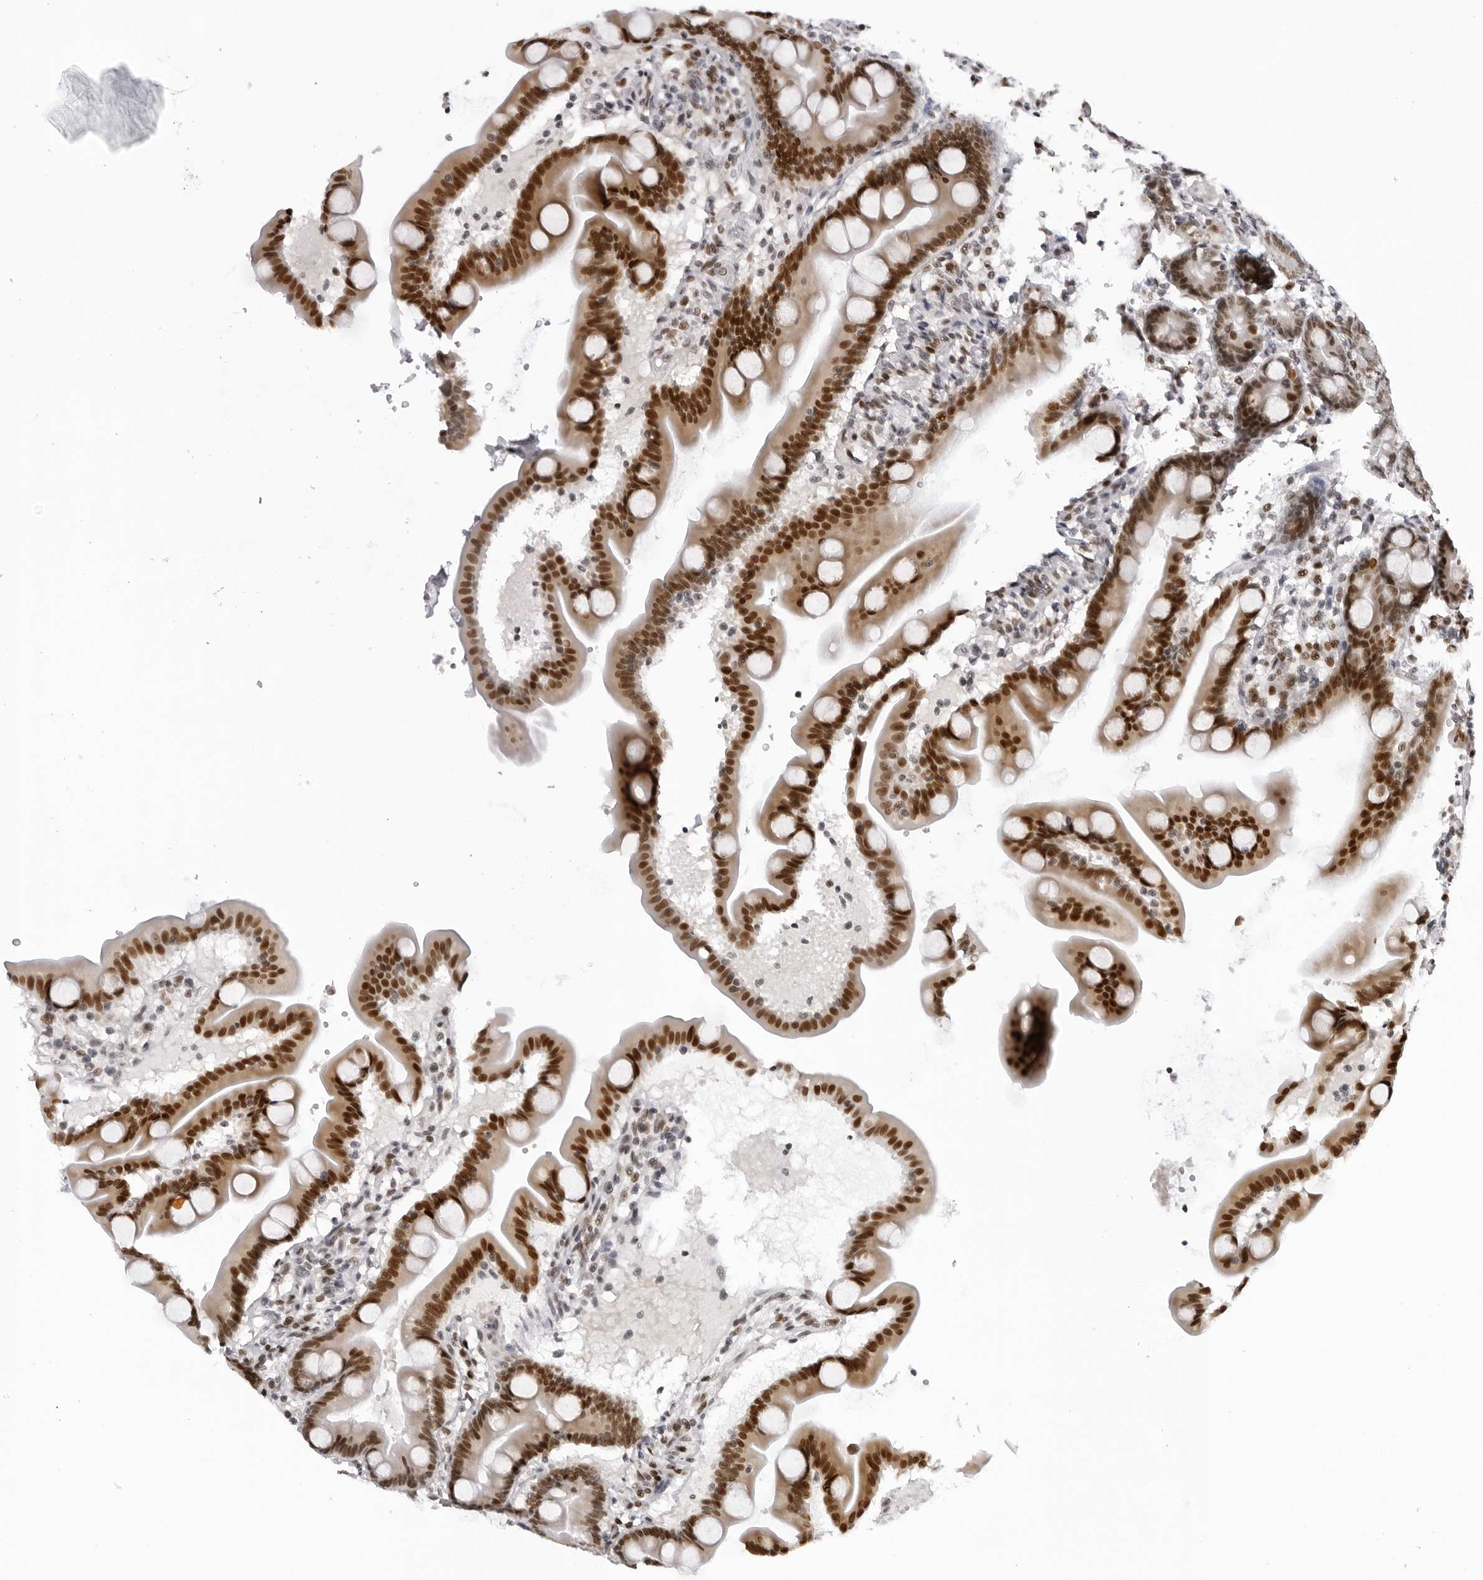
{"staining": {"intensity": "moderate", "quantity": ">75%", "location": "nuclear"}, "tissue": "duodenum", "cell_type": "Glandular cells", "image_type": "normal", "snomed": [{"axis": "morphology", "description": "Normal tissue, NOS"}, {"axis": "topography", "description": "Duodenum"}], "caption": "Duodenum stained with a brown dye demonstrates moderate nuclear positive positivity in approximately >75% of glandular cells.", "gene": "HEXIM2", "patient": {"sex": "male", "age": 54}}